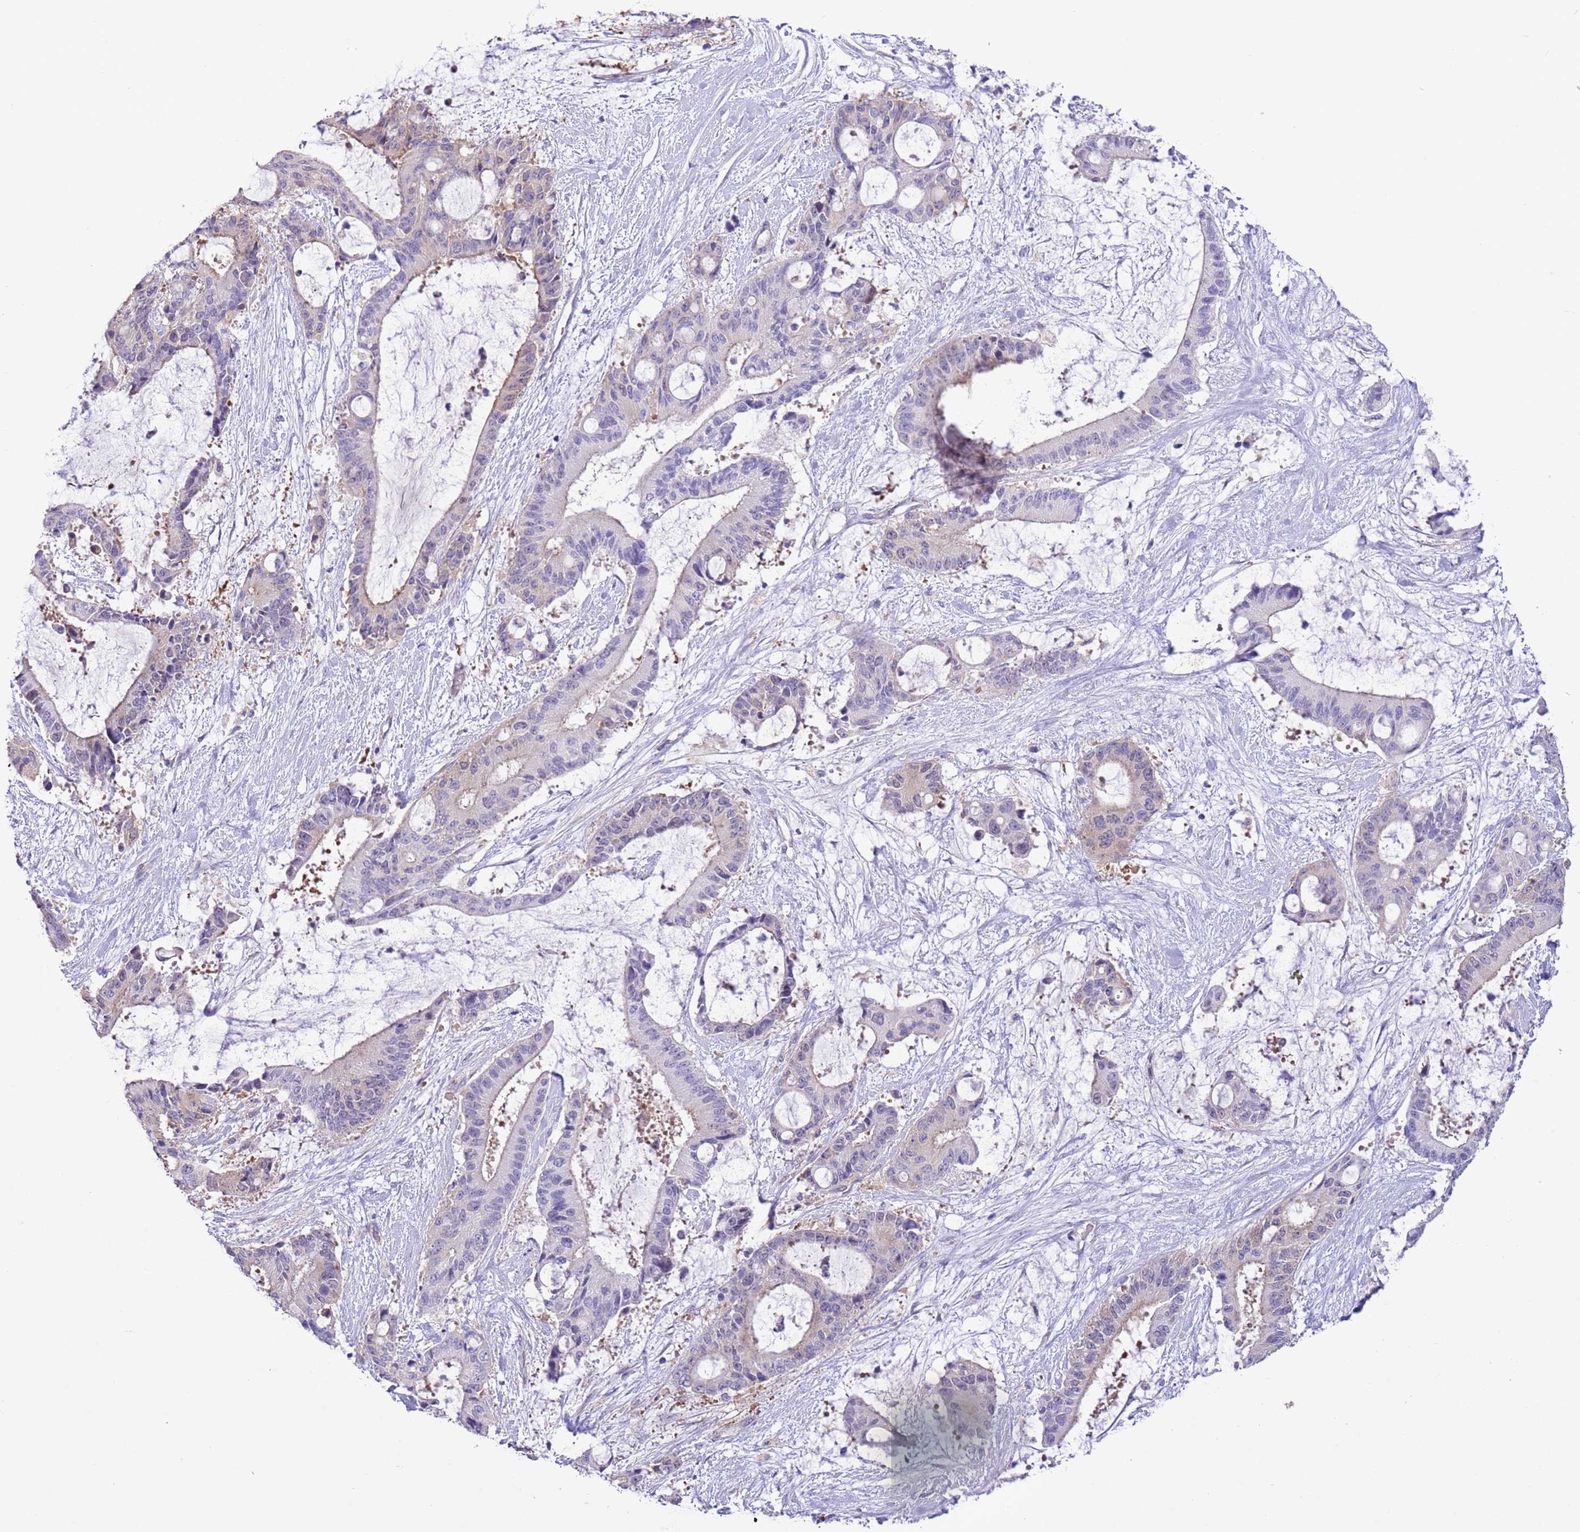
{"staining": {"intensity": "negative", "quantity": "none", "location": "none"}, "tissue": "liver cancer", "cell_type": "Tumor cells", "image_type": "cancer", "snomed": [{"axis": "morphology", "description": "Normal tissue, NOS"}, {"axis": "morphology", "description": "Cholangiocarcinoma"}, {"axis": "topography", "description": "Liver"}, {"axis": "topography", "description": "Peripheral nerve tissue"}], "caption": "This is an immunohistochemistry photomicrograph of human liver cancer (cholangiocarcinoma). There is no staining in tumor cells.", "gene": "PRR32", "patient": {"sex": "female", "age": 73}}